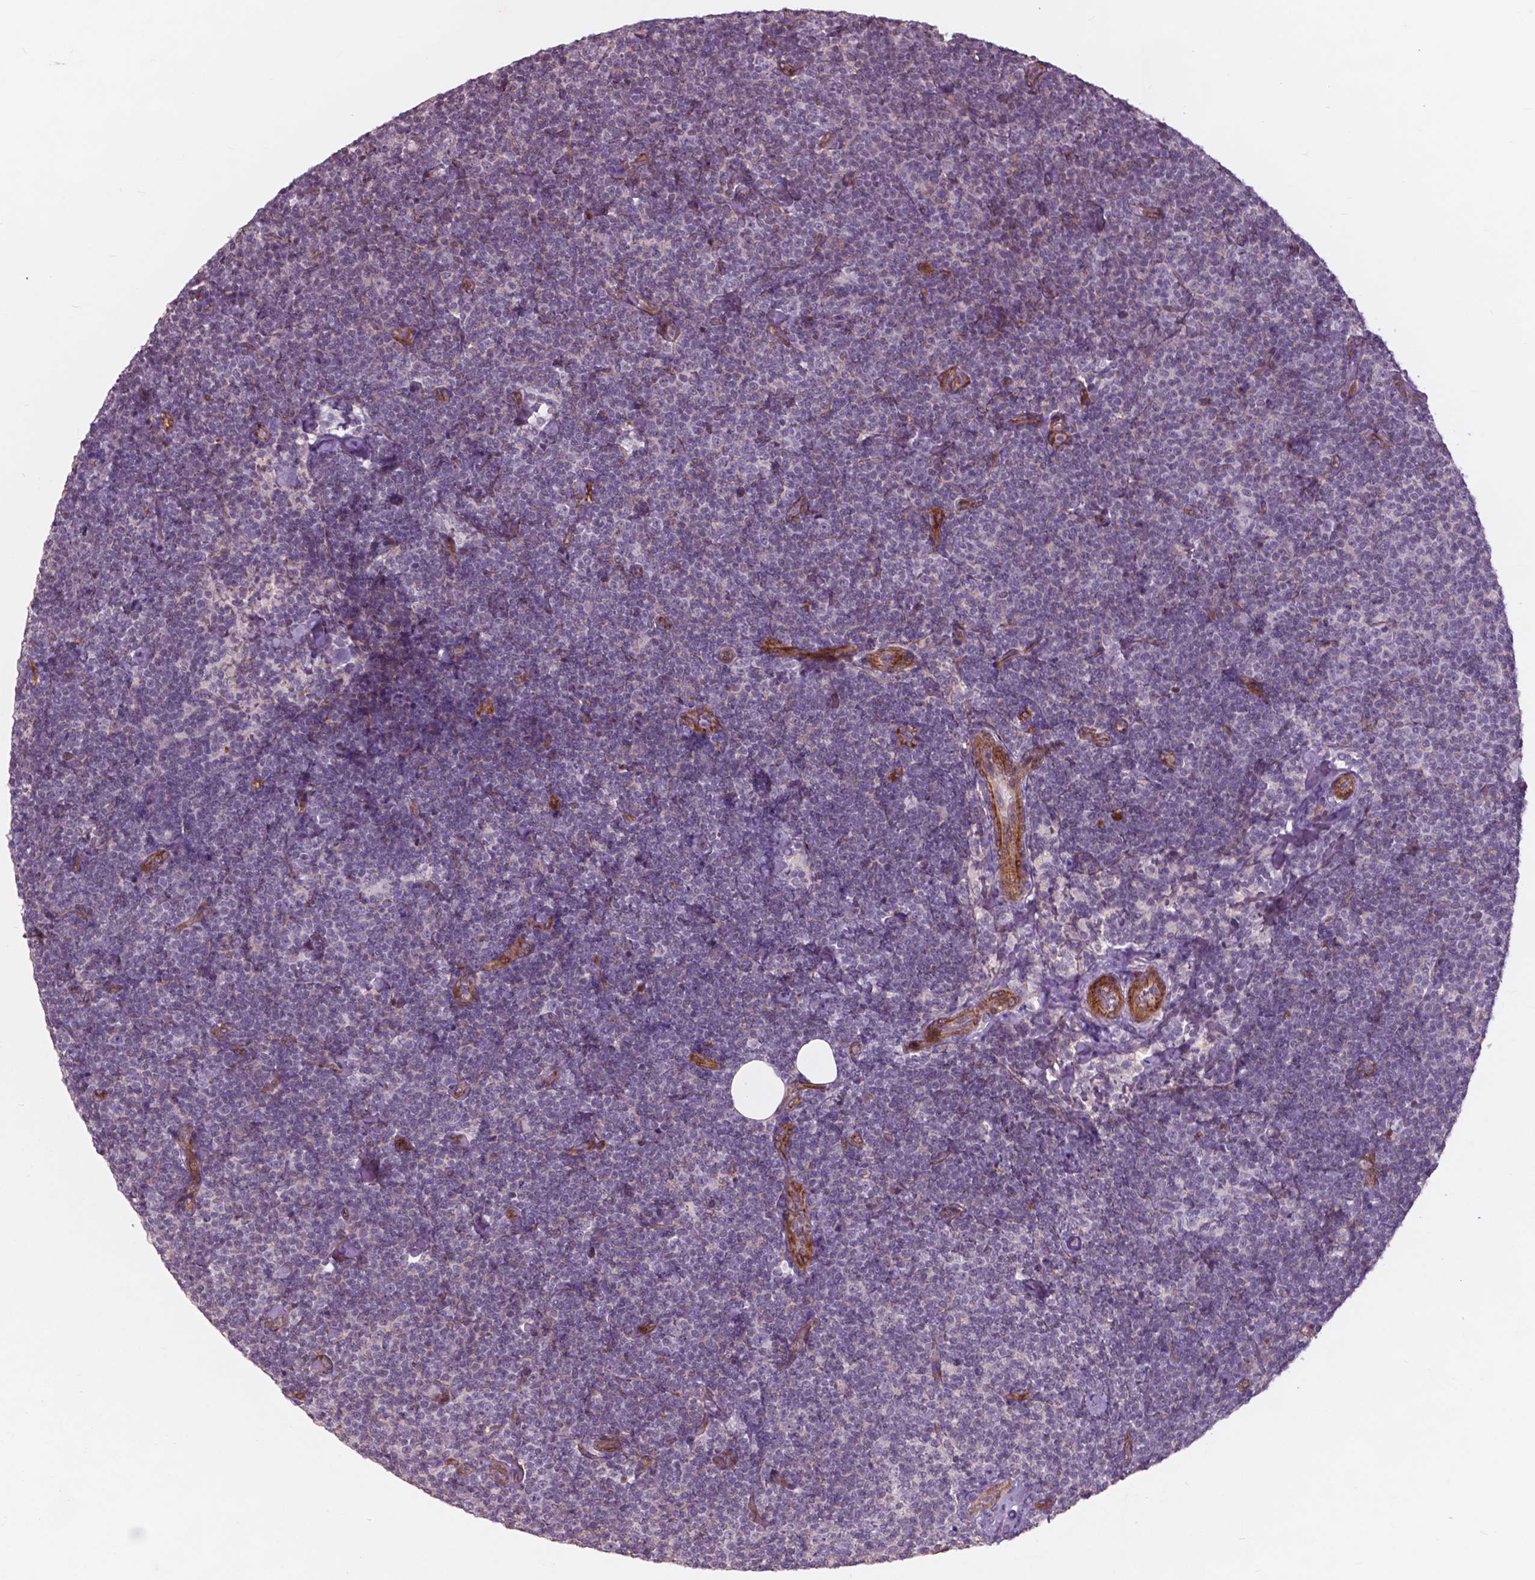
{"staining": {"intensity": "negative", "quantity": "none", "location": "none"}, "tissue": "lymphoma", "cell_type": "Tumor cells", "image_type": "cancer", "snomed": [{"axis": "morphology", "description": "Malignant lymphoma, non-Hodgkin's type, Low grade"}, {"axis": "topography", "description": "Lymph node"}], "caption": "Tumor cells show no significant protein staining in low-grade malignant lymphoma, non-Hodgkin's type.", "gene": "RFPL4B", "patient": {"sex": "male", "age": 81}}